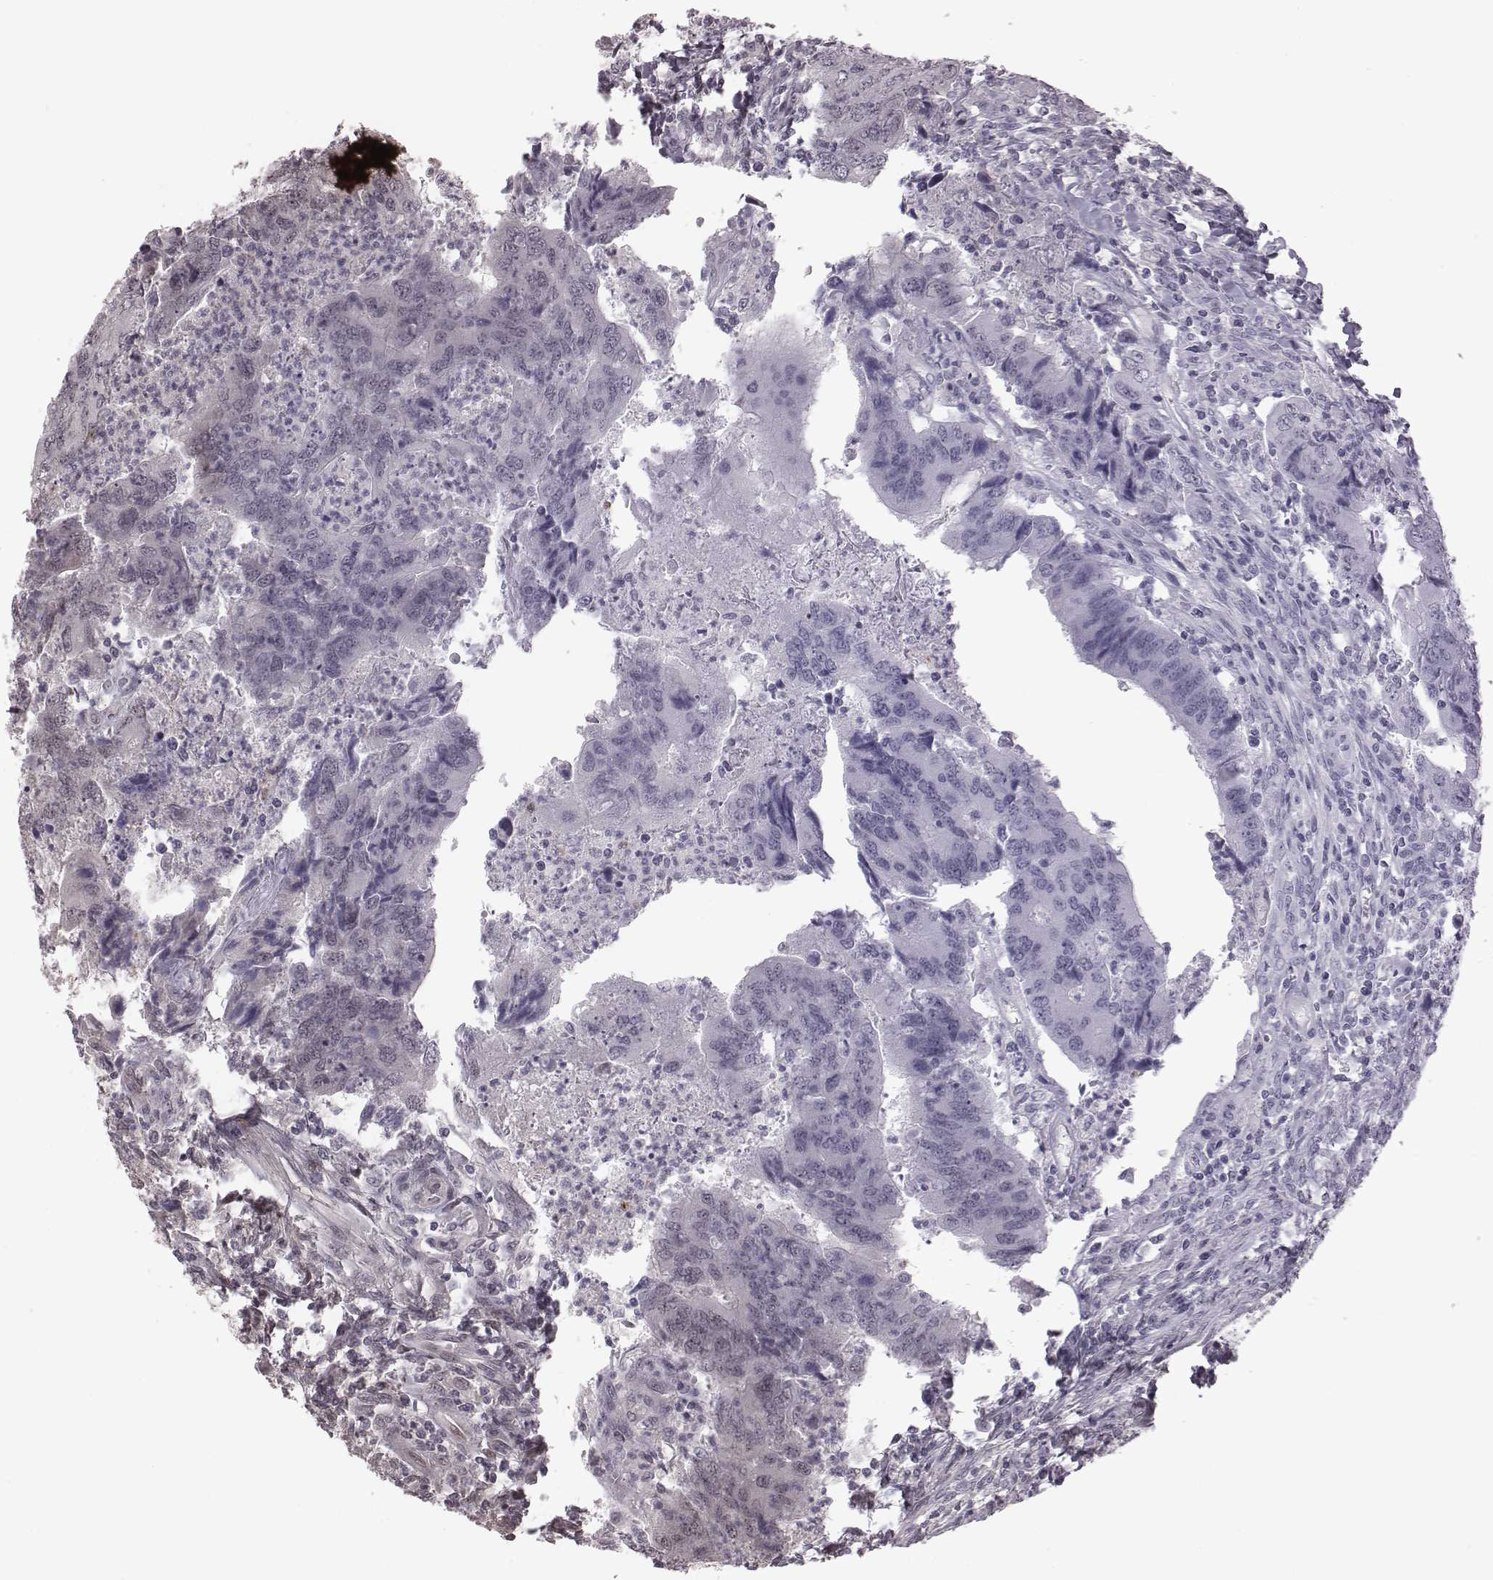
{"staining": {"intensity": "negative", "quantity": "none", "location": "none"}, "tissue": "colorectal cancer", "cell_type": "Tumor cells", "image_type": "cancer", "snomed": [{"axis": "morphology", "description": "Adenocarcinoma, NOS"}, {"axis": "topography", "description": "Colon"}], "caption": "High power microscopy image of an immunohistochemistry (IHC) histopathology image of colorectal cancer (adenocarcinoma), revealing no significant staining in tumor cells. (IHC, brightfield microscopy, high magnification).", "gene": "RPL3", "patient": {"sex": "female", "age": 67}}